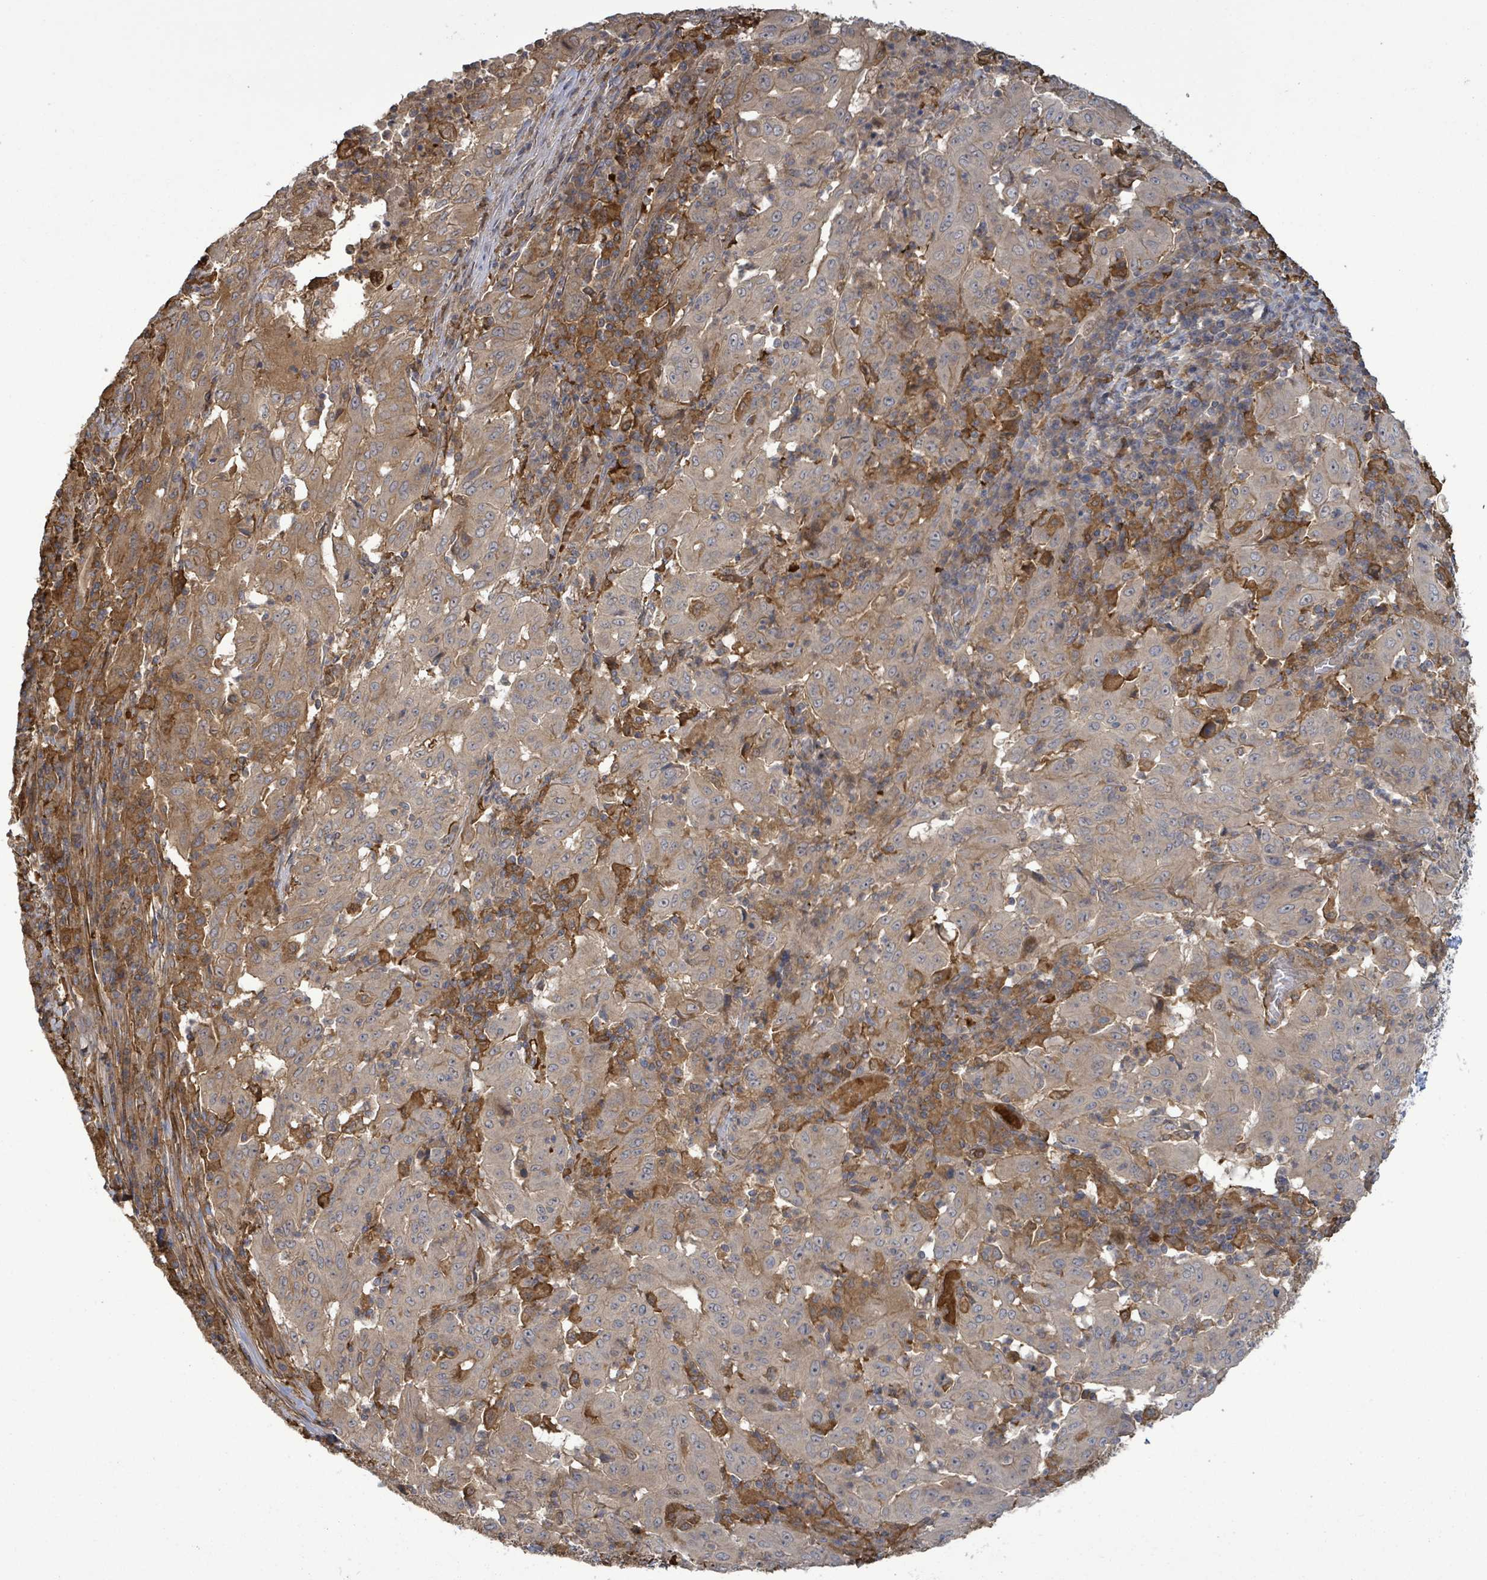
{"staining": {"intensity": "moderate", "quantity": "<25%", "location": "cytoplasmic/membranous"}, "tissue": "pancreatic cancer", "cell_type": "Tumor cells", "image_type": "cancer", "snomed": [{"axis": "morphology", "description": "Adenocarcinoma, NOS"}, {"axis": "topography", "description": "Pancreas"}], "caption": "Protein analysis of pancreatic cancer (adenocarcinoma) tissue exhibits moderate cytoplasmic/membranous positivity in approximately <25% of tumor cells.", "gene": "MAP3K6", "patient": {"sex": "male", "age": 63}}